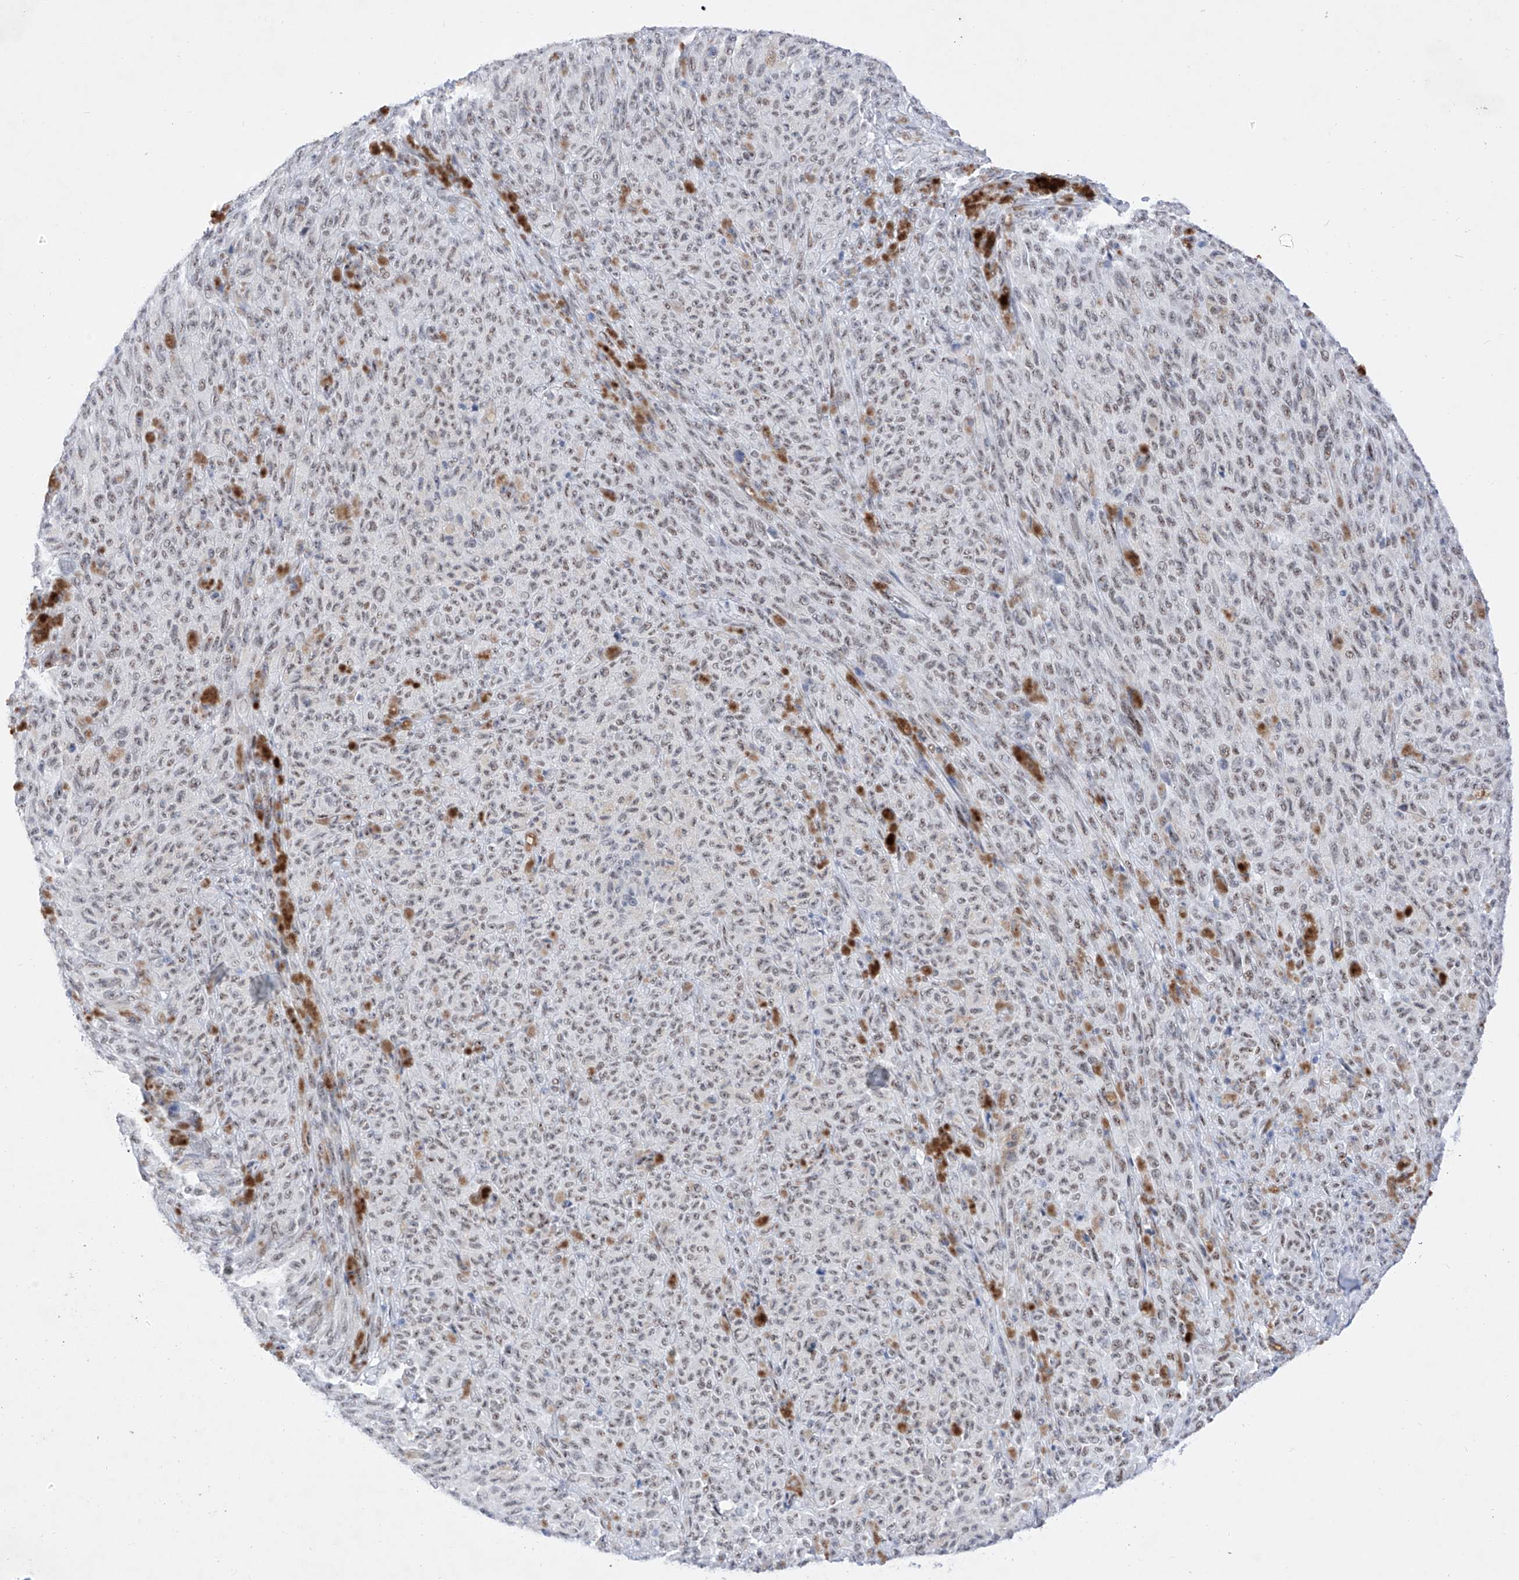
{"staining": {"intensity": "weak", "quantity": "25%-75%", "location": "nuclear"}, "tissue": "melanoma", "cell_type": "Tumor cells", "image_type": "cancer", "snomed": [{"axis": "morphology", "description": "Malignant melanoma, NOS"}, {"axis": "topography", "description": "Skin"}], "caption": "Immunohistochemistry (IHC) staining of malignant melanoma, which exhibits low levels of weak nuclear expression in about 25%-75% of tumor cells indicating weak nuclear protein positivity. The staining was performed using DAB (brown) for protein detection and nuclei were counterstained in hematoxylin (blue).", "gene": "ATN1", "patient": {"sex": "female", "age": 82}}